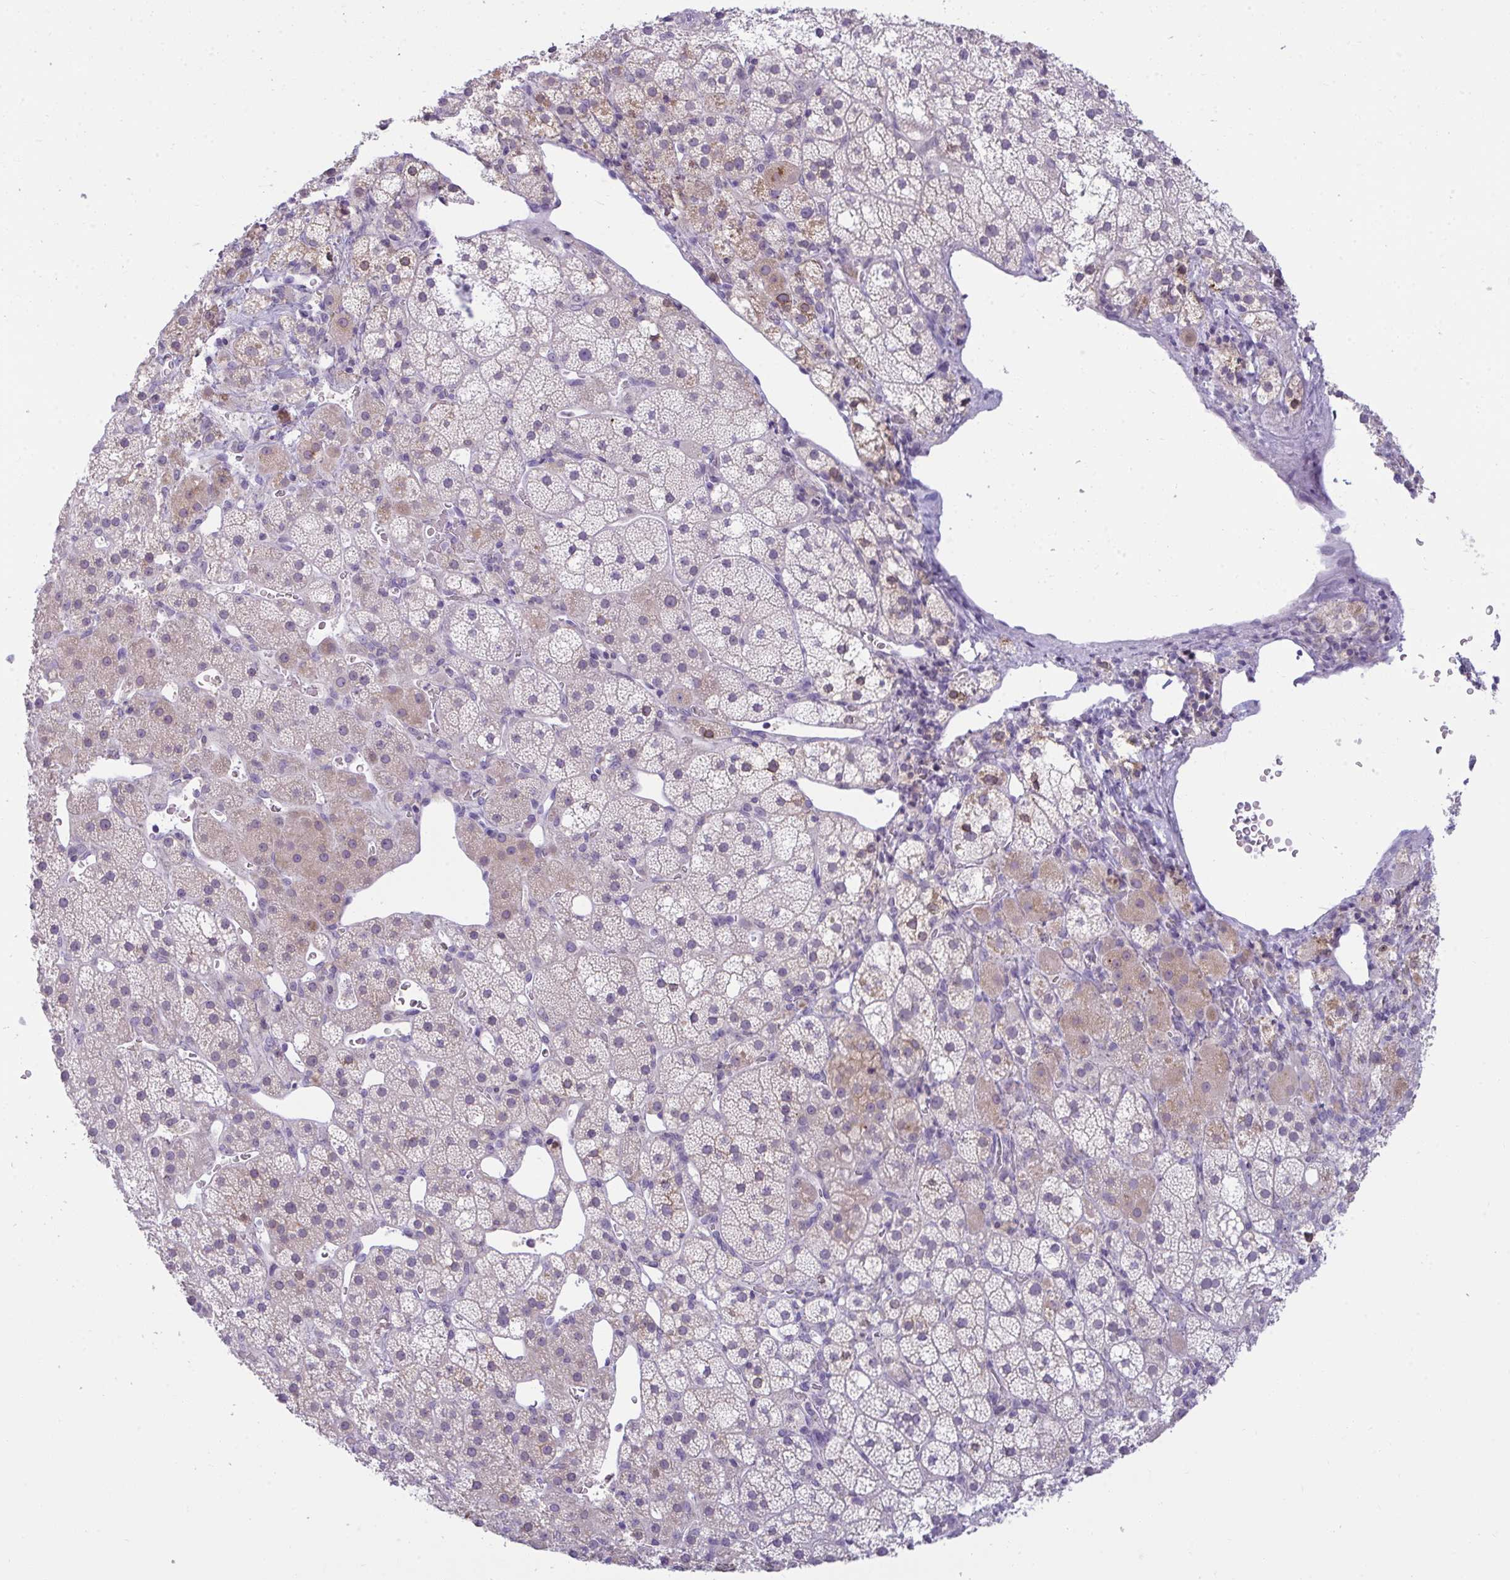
{"staining": {"intensity": "weak", "quantity": "<25%", "location": "cytoplasmic/membranous"}, "tissue": "adrenal gland", "cell_type": "Glandular cells", "image_type": "normal", "snomed": [{"axis": "morphology", "description": "Normal tissue, NOS"}, {"axis": "topography", "description": "Adrenal gland"}], "caption": "Human adrenal gland stained for a protein using immunohistochemistry (IHC) shows no expression in glandular cells.", "gene": "RANBP2", "patient": {"sex": "male", "age": 53}}